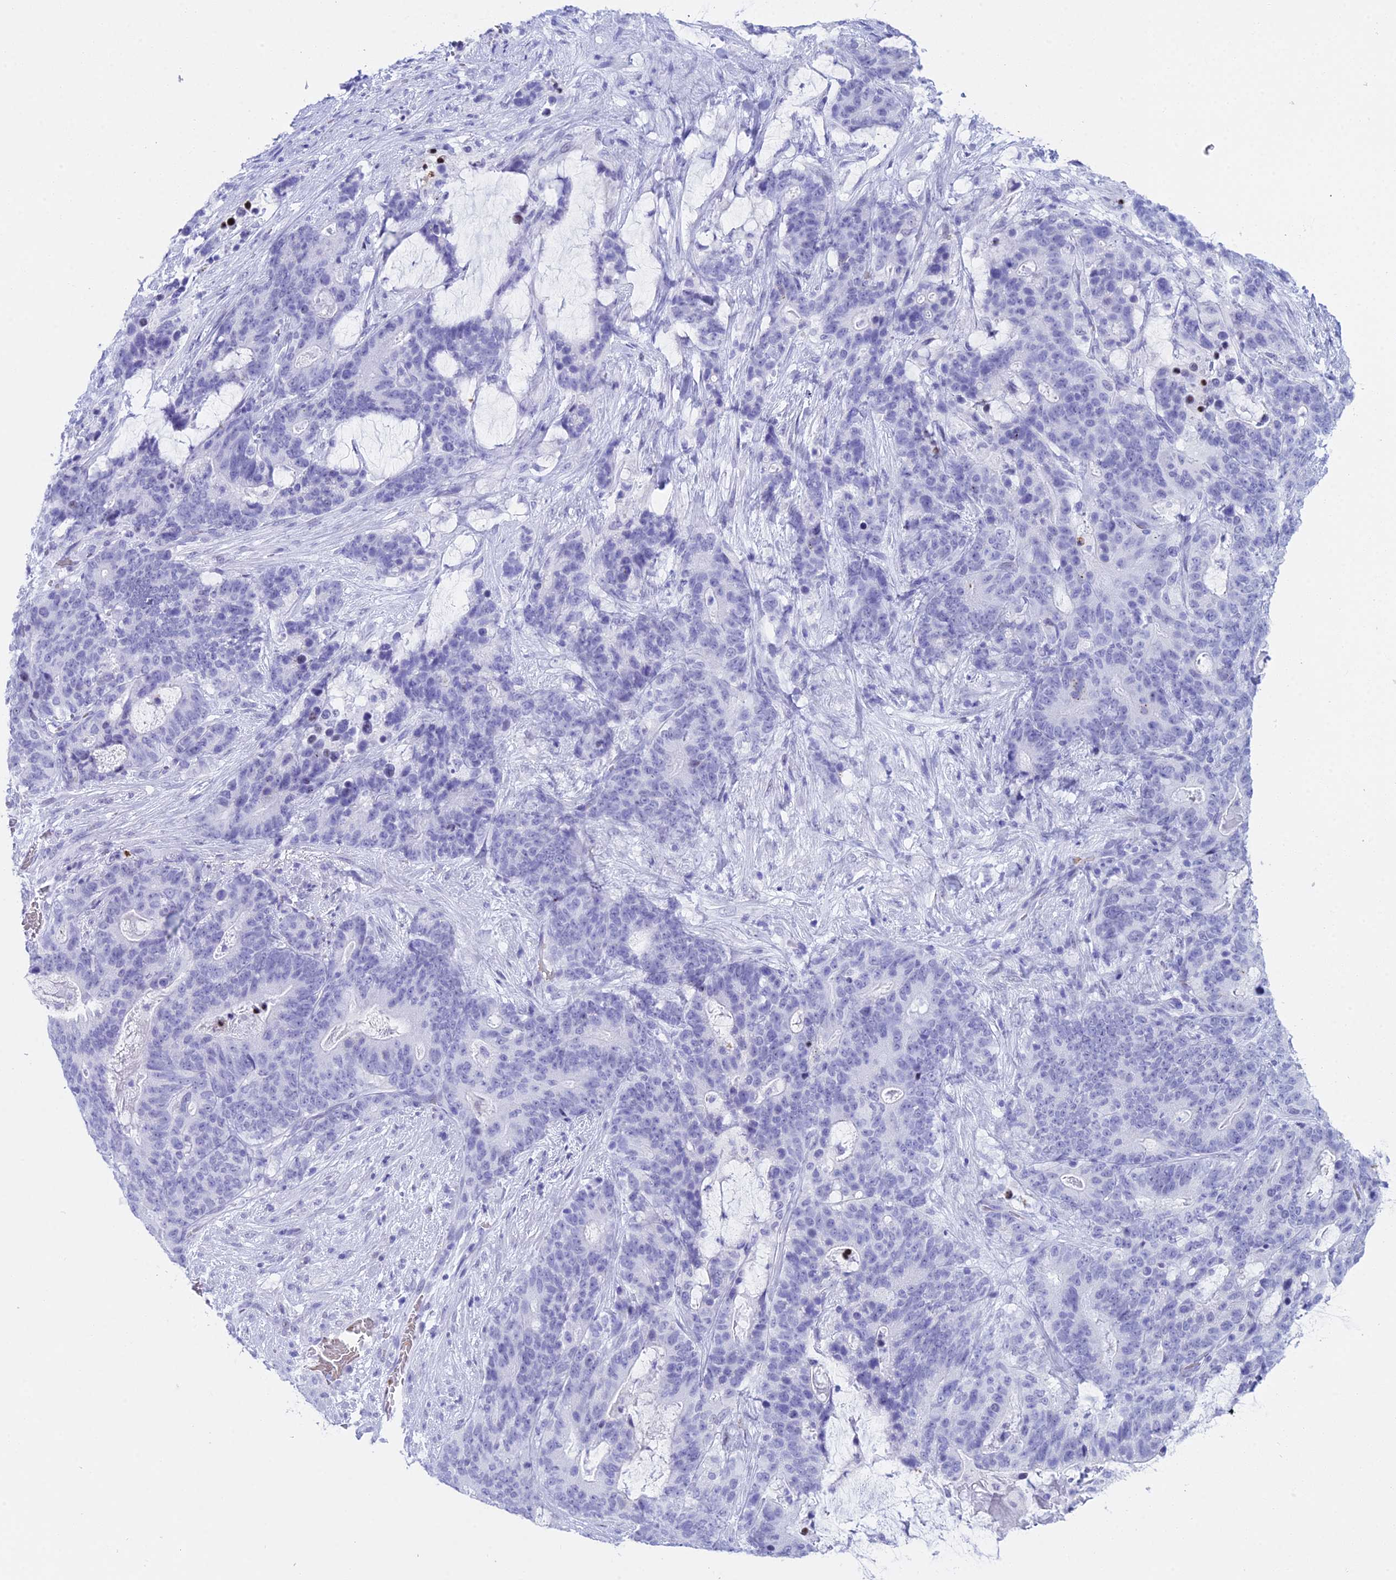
{"staining": {"intensity": "negative", "quantity": "none", "location": "none"}, "tissue": "stomach cancer", "cell_type": "Tumor cells", "image_type": "cancer", "snomed": [{"axis": "morphology", "description": "Normal tissue, NOS"}, {"axis": "morphology", "description": "Adenocarcinoma, NOS"}, {"axis": "topography", "description": "Stomach"}], "caption": "Immunohistochemistry histopathology image of stomach adenocarcinoma stained for a protein (brown), which demonstrates no staining in tumor cells.", "gene": "RNPS1", "patient": {"sex": "female", "age": 64}}